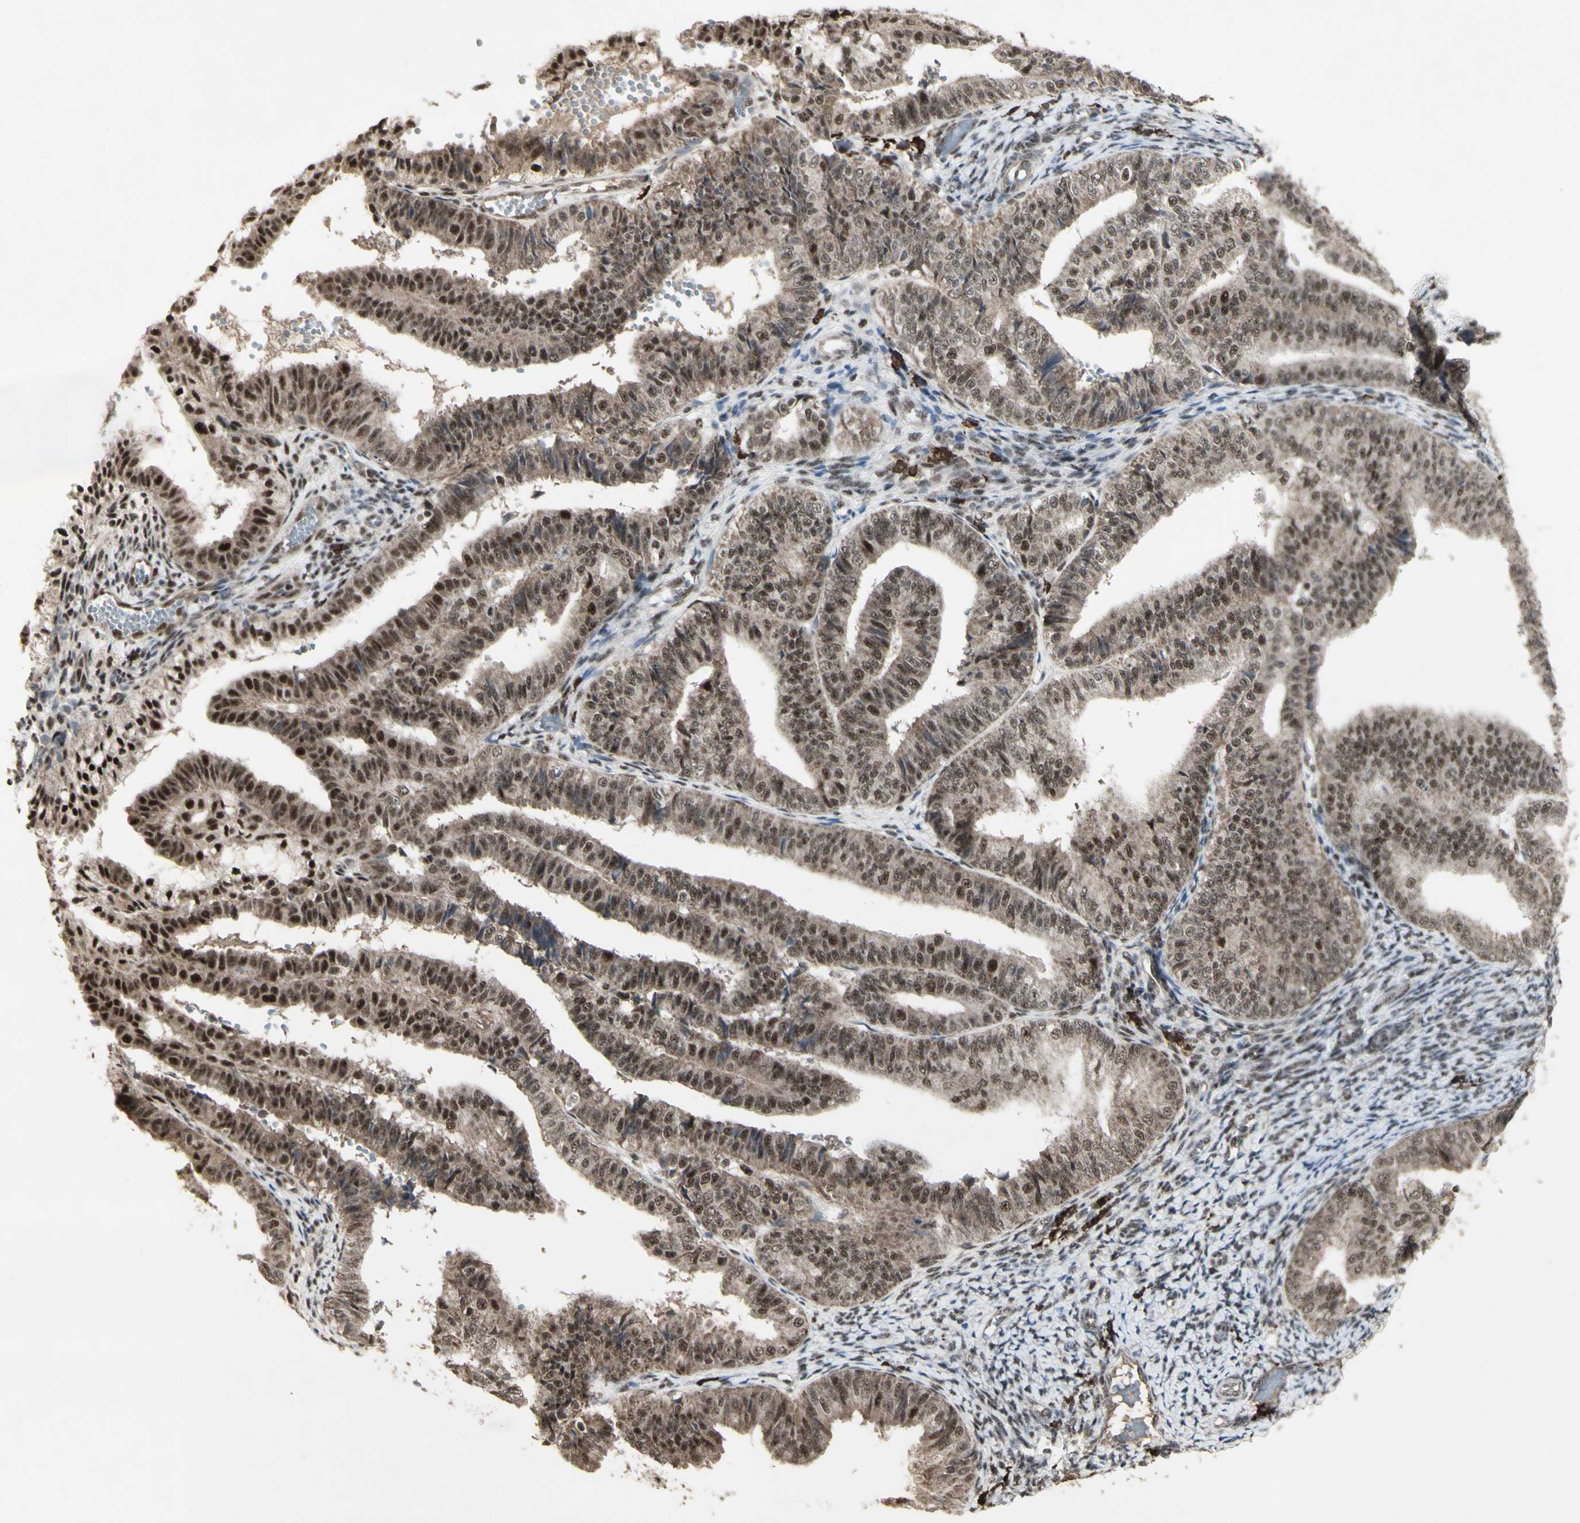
{"staining": {"intensity": "strong", "quantity": ">75%", "location": "cytoplasmic/membranous,nuclear"}, "tissue": "endometrial cancer", "cell_type": "Tumor cells", "image_type": "cancer", "snomed": [{"axis": "morphology", "description": "Adenocarcinoma, NOS"}, {"axis": "topography", "description": "Endometrium"}], "caption": "Protein expression analysis of adenocarcinoma (endometrial) shows strong cytoplasmic/membranous and nuclear staining in approximately >75% of tumor cells. The protein of interest is shown in brown color, while the nuclei are stained blue.", "gene": "CCNT1", "patient": {"sex": "female", "age": 63}}